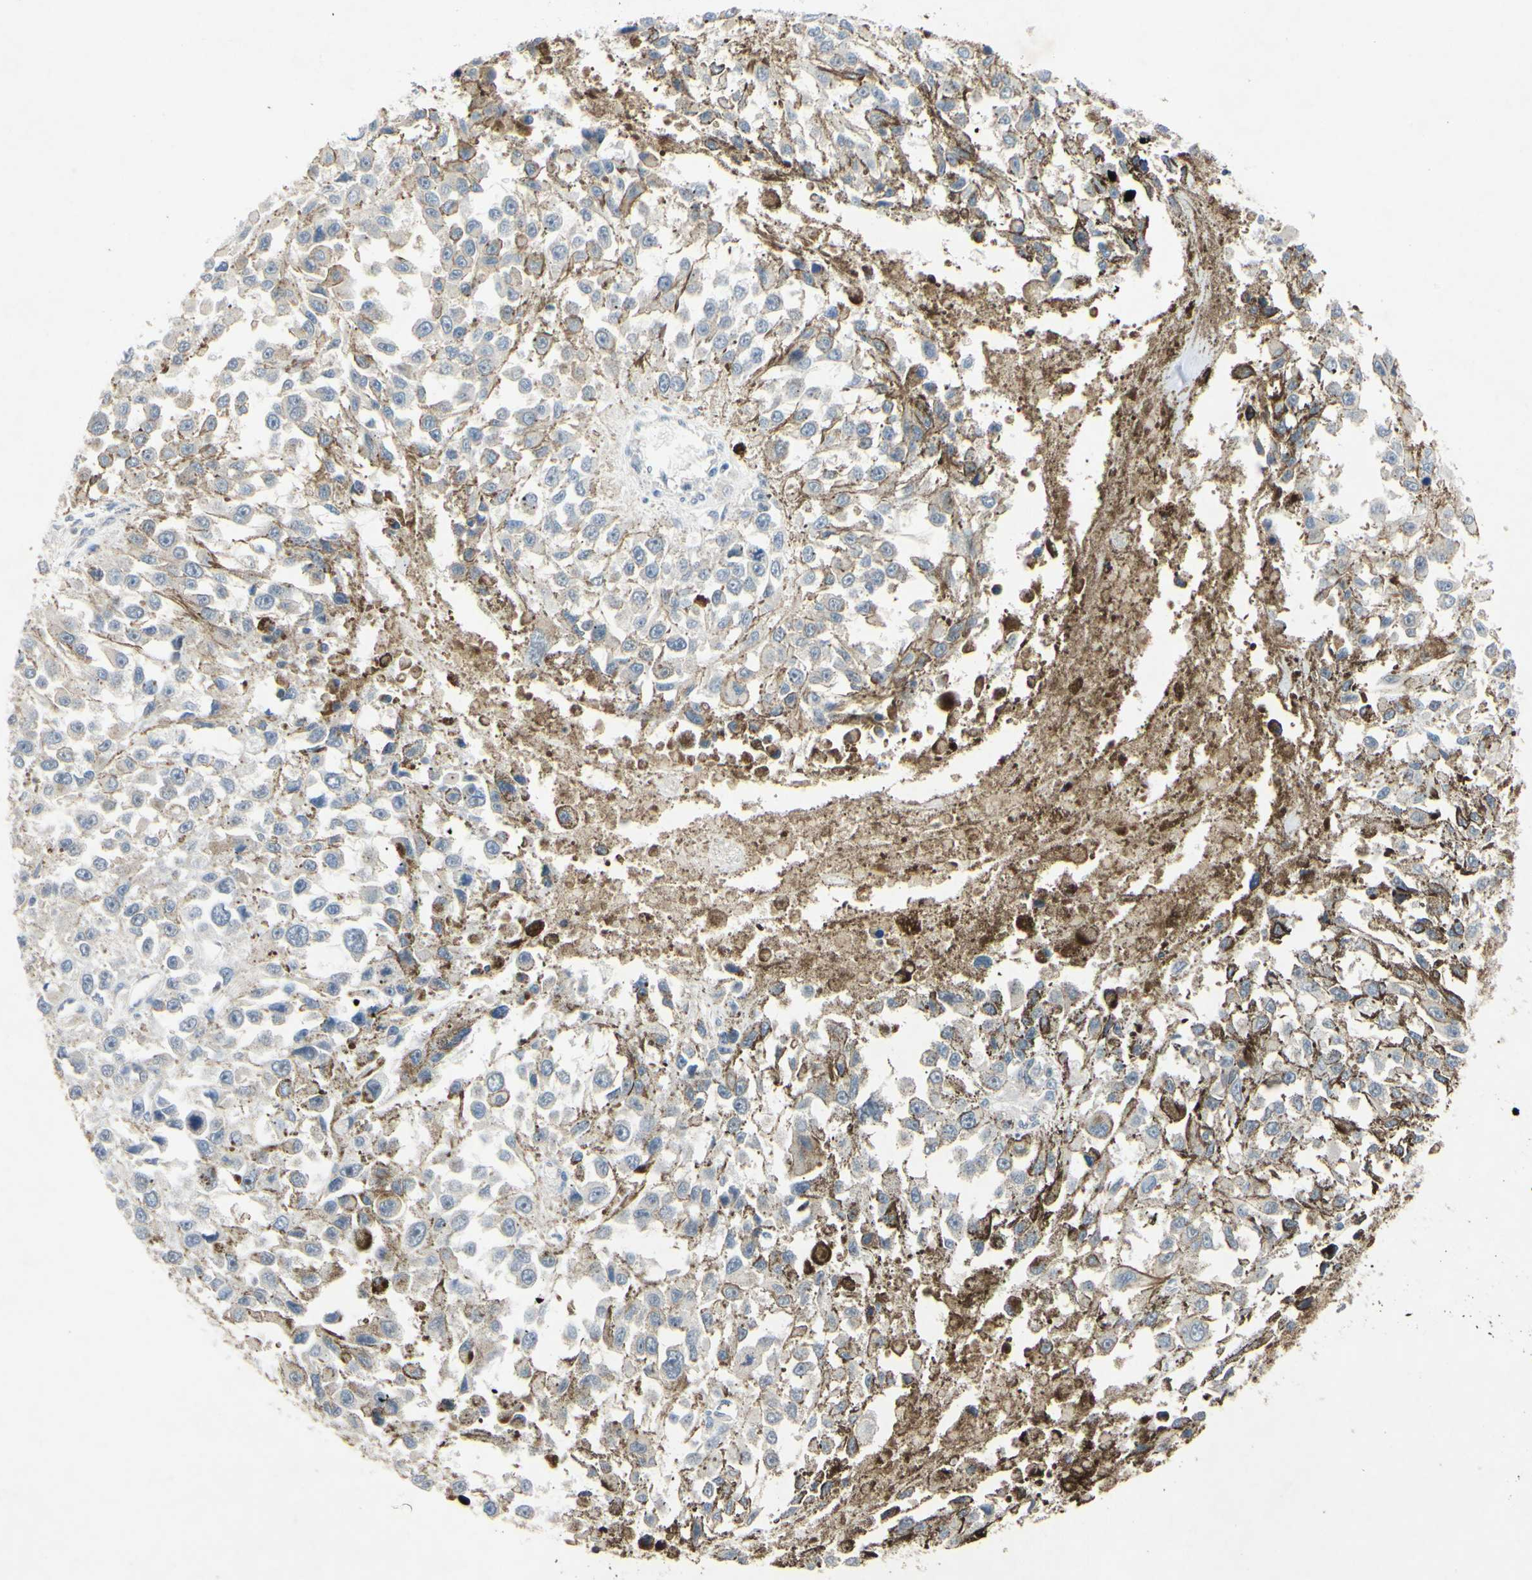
{"staining": {"intensity": "weak", "quantity": "<25%", "location": "cytoplasmic/membranous"}, "tissue": "melanoma", "cell_type": "Tumor cells", "image_type": "cancer", "snomed": [{"axis": "morphology", "description": "Malignant melanoma, Metastatic site"}, {"axis": "topography", "description": "Lymph node"}], "caption": "Immunohistochemistry (IHC) image of human melanoma stained for a protein (brown), which demonstrates no expression in tumor cells.", "gene": "PLXNA2", "patient": {"sex": "male", "age": 59}}